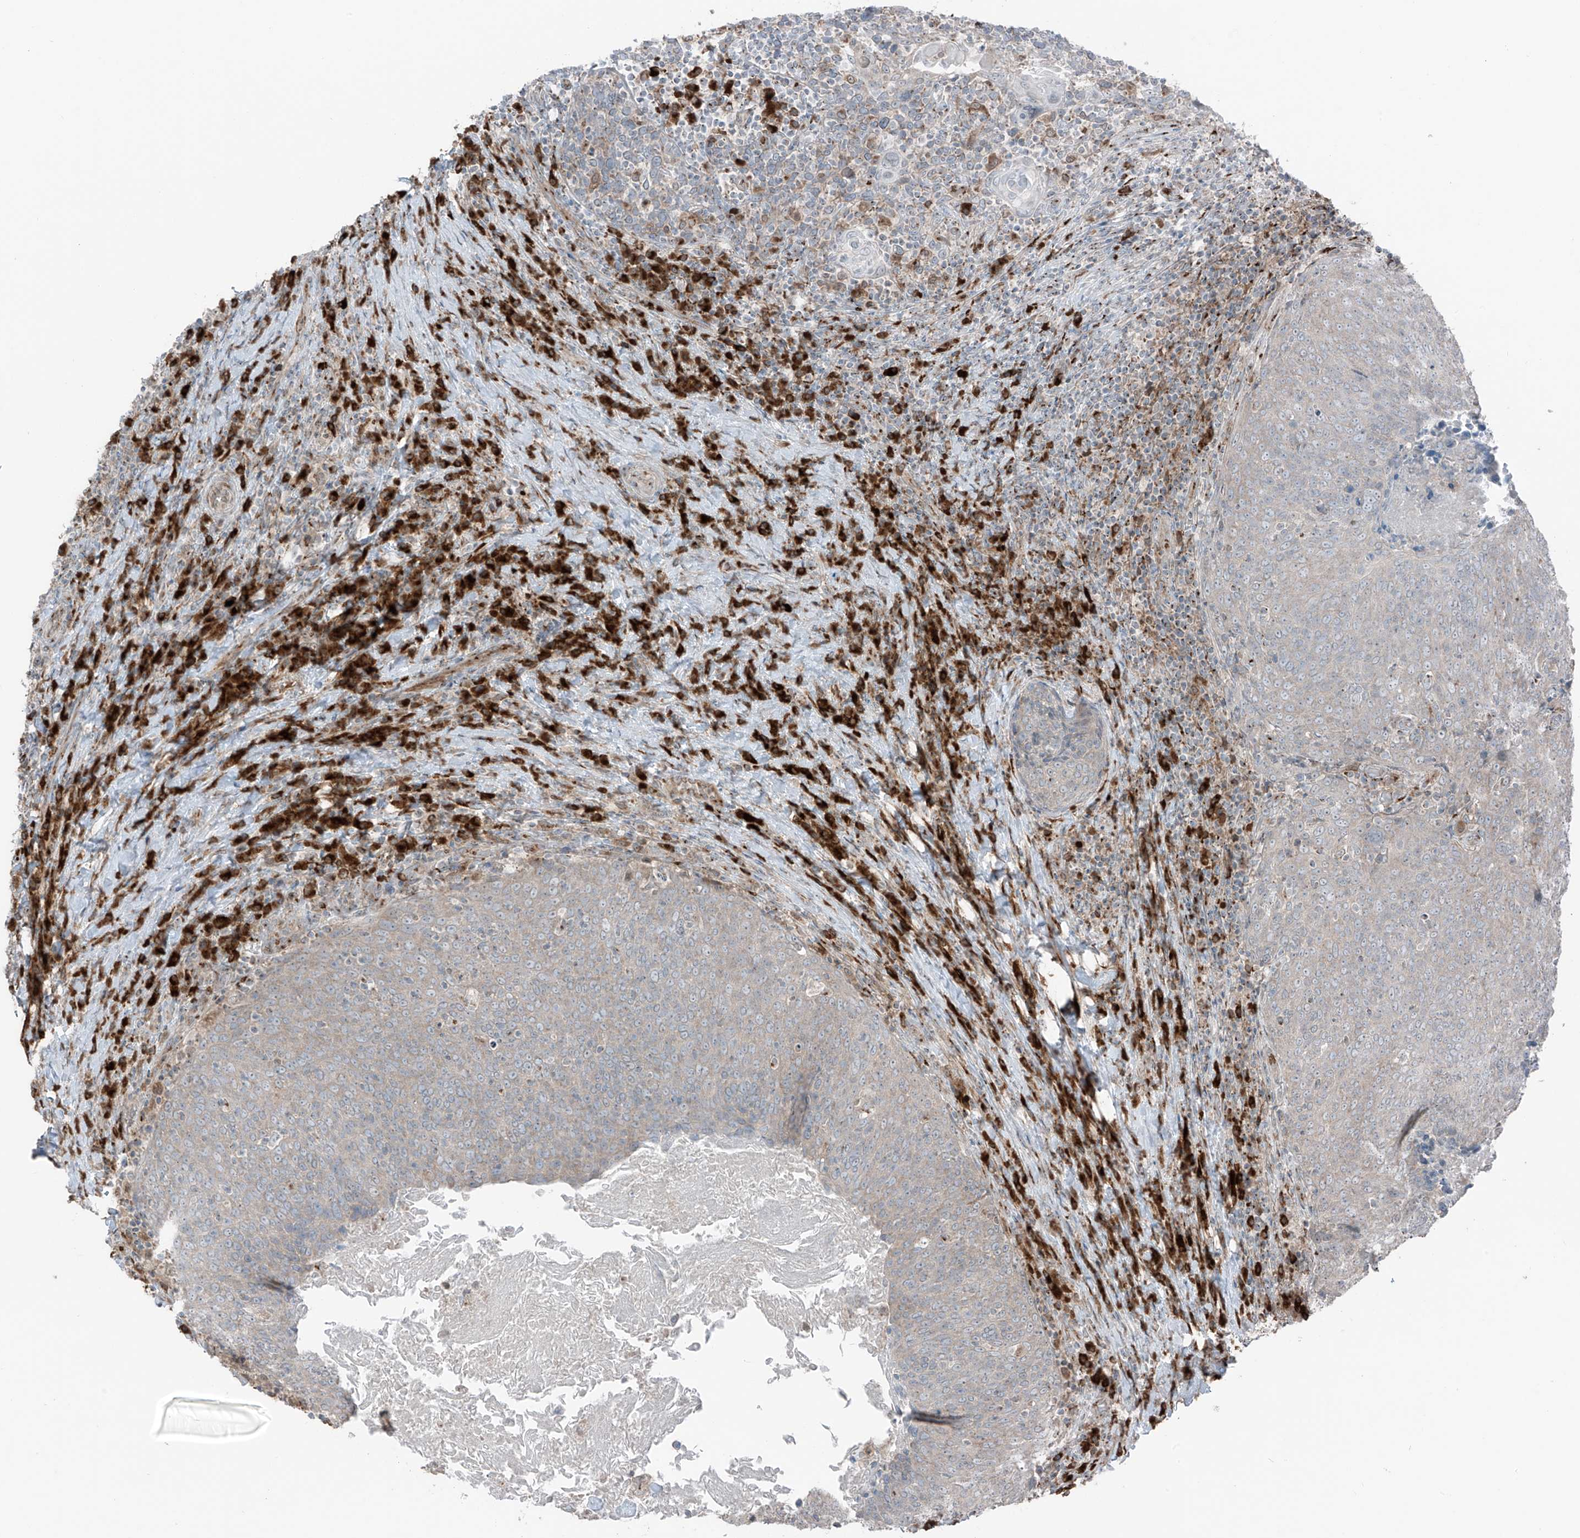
{"staining": {"intensity": "weak", "quantity": "<25%", "location": "cytoplasmic/membranous"}, "tissue": "head and neck cancer", "cell_type": "Tumor cells", "image_type": "cancer", "snomed": [{"axis": "morphology", "description": "Squamous cell carcinoma, NOS"}, {"axis": "morphology", "description": "Squamous cell carcinoma, metastatic, NOS"}, {"axis": "topography", "description": "Lymph node"}, {"axis": "topography", "description": "Head-Neck"}], "caption": "Image shows no protein staining in tumor cells of head and neck cancer tissue.", "gene": "ERLEC1", "patient": {"sex": "male", "age": 62}}